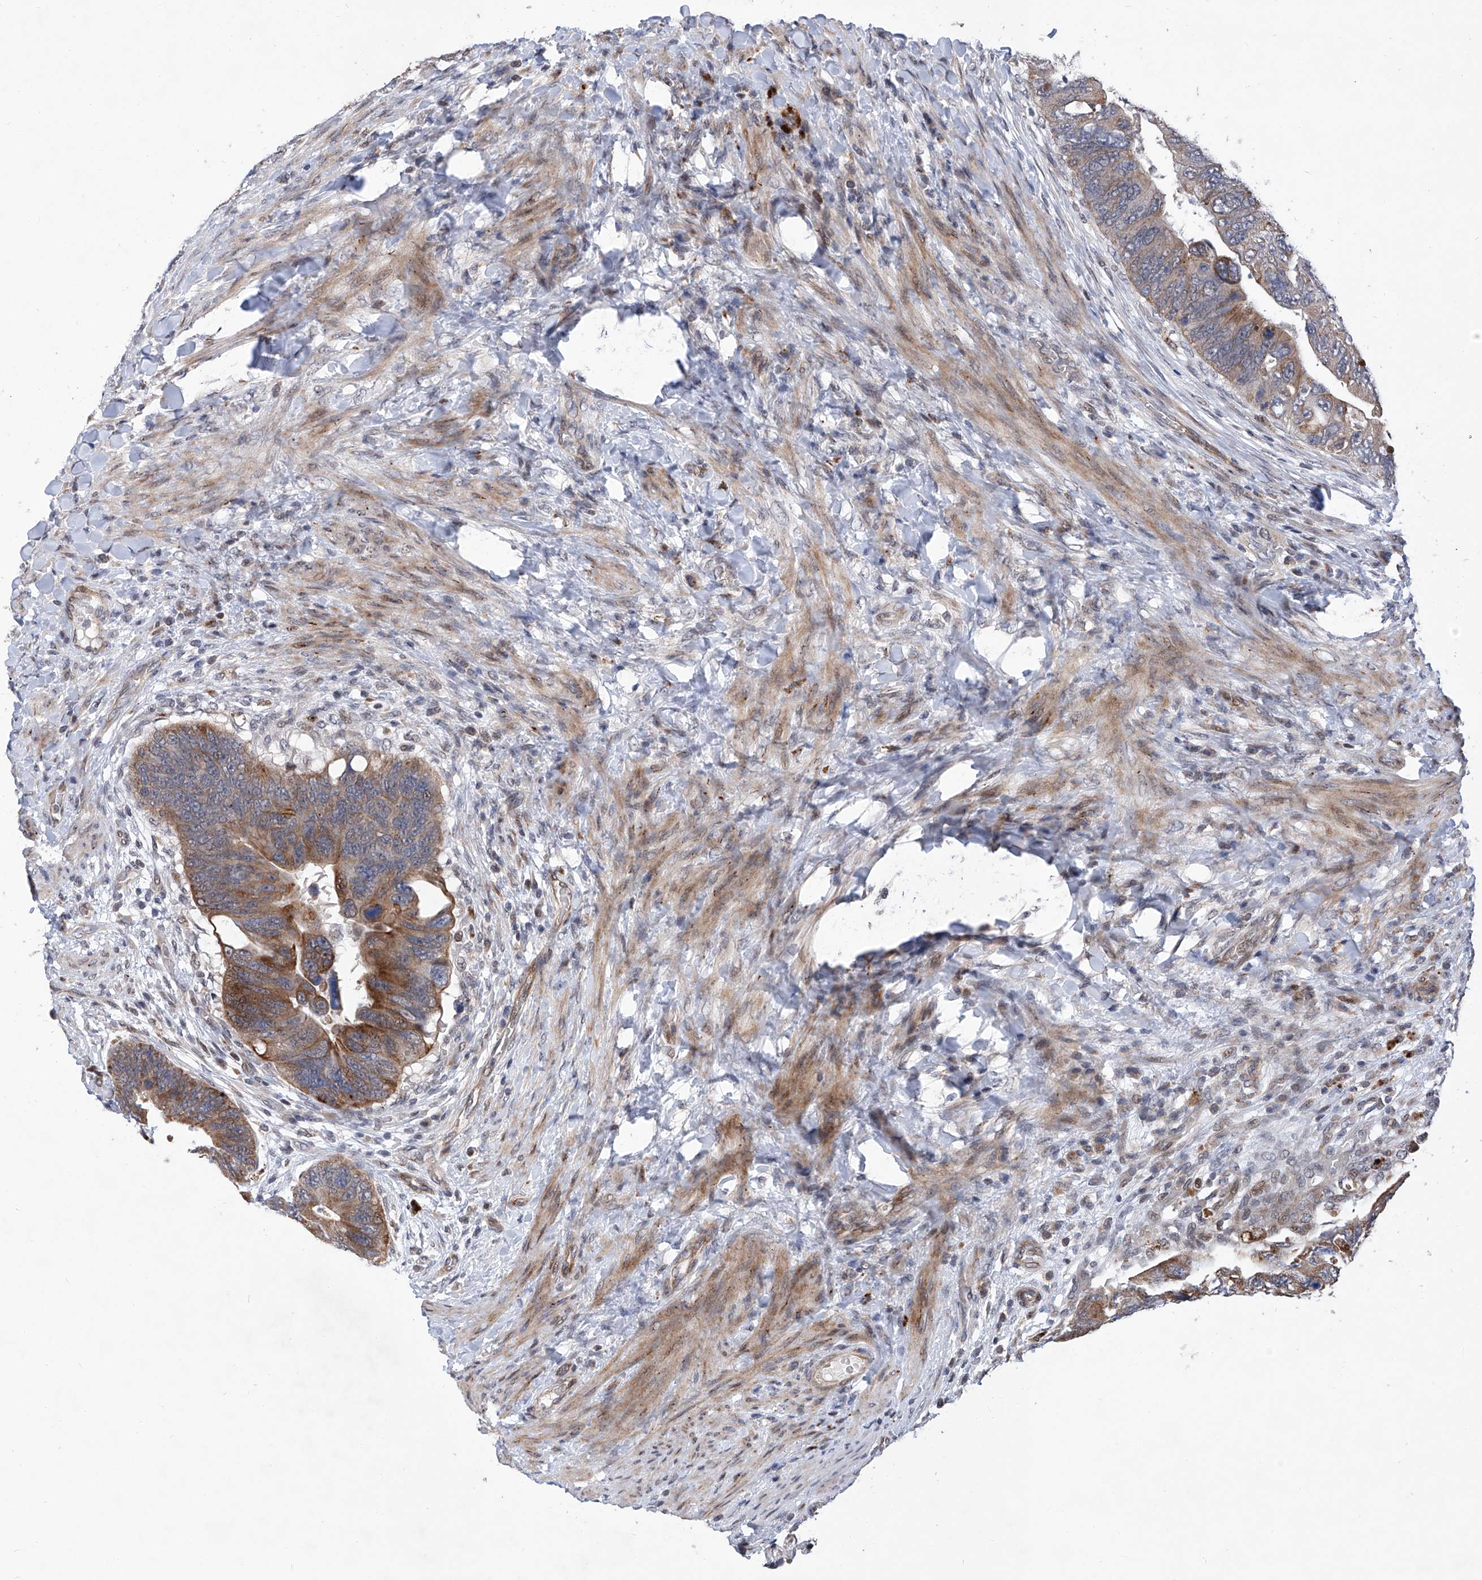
{"staining": {"intensity": "strong", "quantity": "25%-75%", "location": "cytoplasmic/membranous"}, "tissue": "colorectal cancer", "cell_type": "Tumor cells", "image_type": "cancer", "snomed": [{"axis": "morphology", "description": "Adenocarcinoma, NOS"}, {"axis": "topography", "description": "Rectum"}], "caption": "Colorectal adenocarcinoma stained with IHC shows strong cytoplasmic/membranous expression in approximately 25%-75% of tumor cells. (DAB IHC, brown staining for protein, blue staining for nuclei).", "gene": "FARP2", "patient": {"sex": "male", "age": 59}}